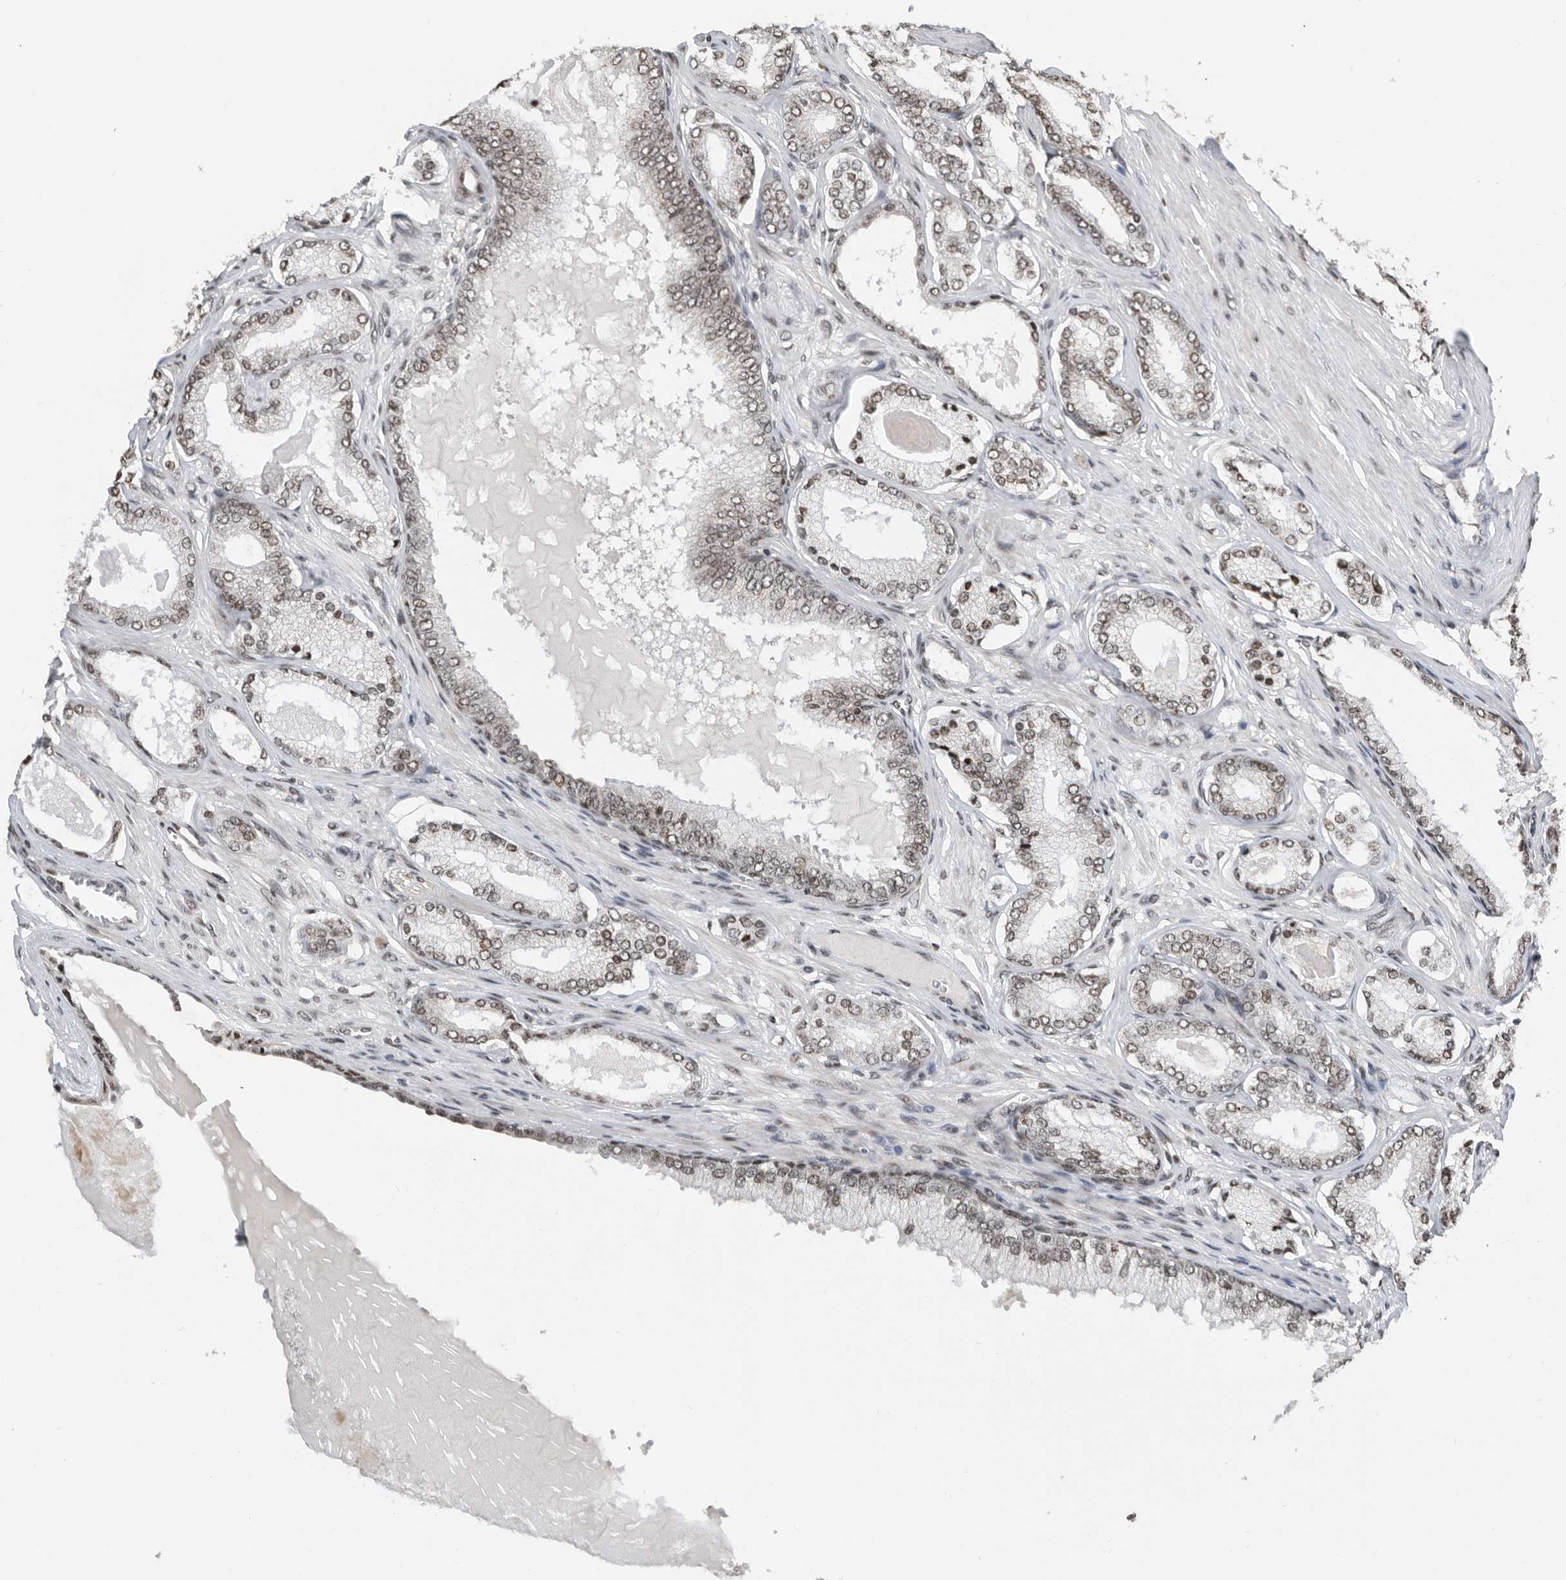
{"staining": {"intensity": "weak", "quantity": ">75%", "location": "nuclear"}, "tissue": "prostate cancer", "cell_type": "Tumor cells", "image_type": "cancer", "snomed": [{"axis": "morphology", "description": "Adenocarcinoma, Low grade"}, {"axis": "topography", "description": "Prostate"}], "caption": "The micrograph shows staining of prostate cancer, revealing weak nuclear protein expression (brown color) within tumor cells. (Brightfield microscopy of DAB IHC at high magnification).", "gene": "SNRNP48", "patient": {"sex": "male", "age": 70}}